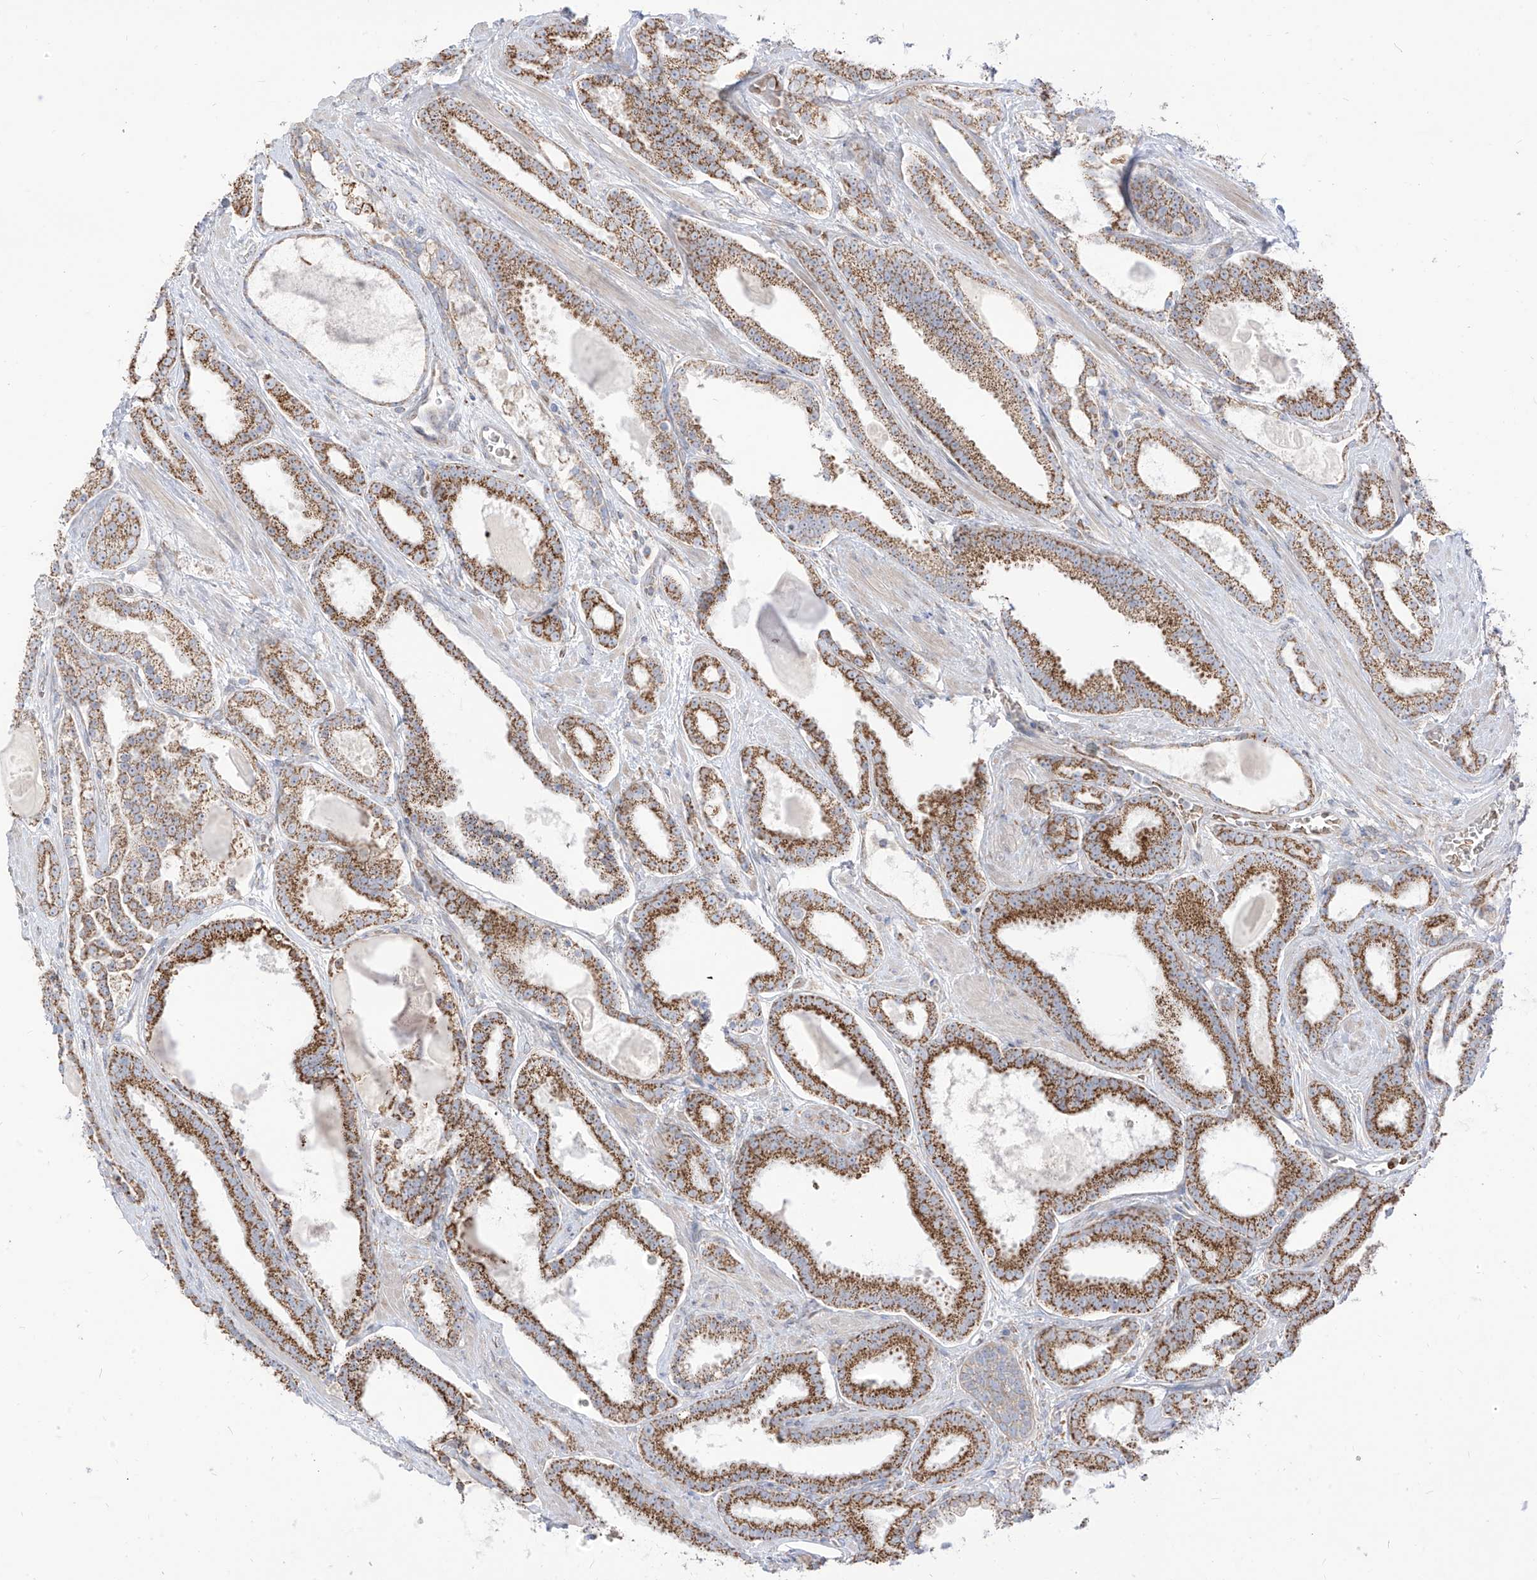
{"staining": {"intensity": "moderate", "quantity": ">75%", "location": "cytoplasmic/membranous"}, "tissue": "prostate cancer", "cell_type": "Tumor cells", "image_type": "cancer", "snomed": [{"axis": "morphology", "description": "Adenocarcinoma, High grade"}, {"axis": "topography", "description": "Prostate"}], "caption": "The immunohistochemical stain shows moderate cytoplasmic/membranous positivity in tumor cells of prostate cancer tissue. (brown staining indicates protein expression, while blue staining denotes nuclei).", "gene": "ARHGEF40", "patient": {"sex": "male", "age": 60}}